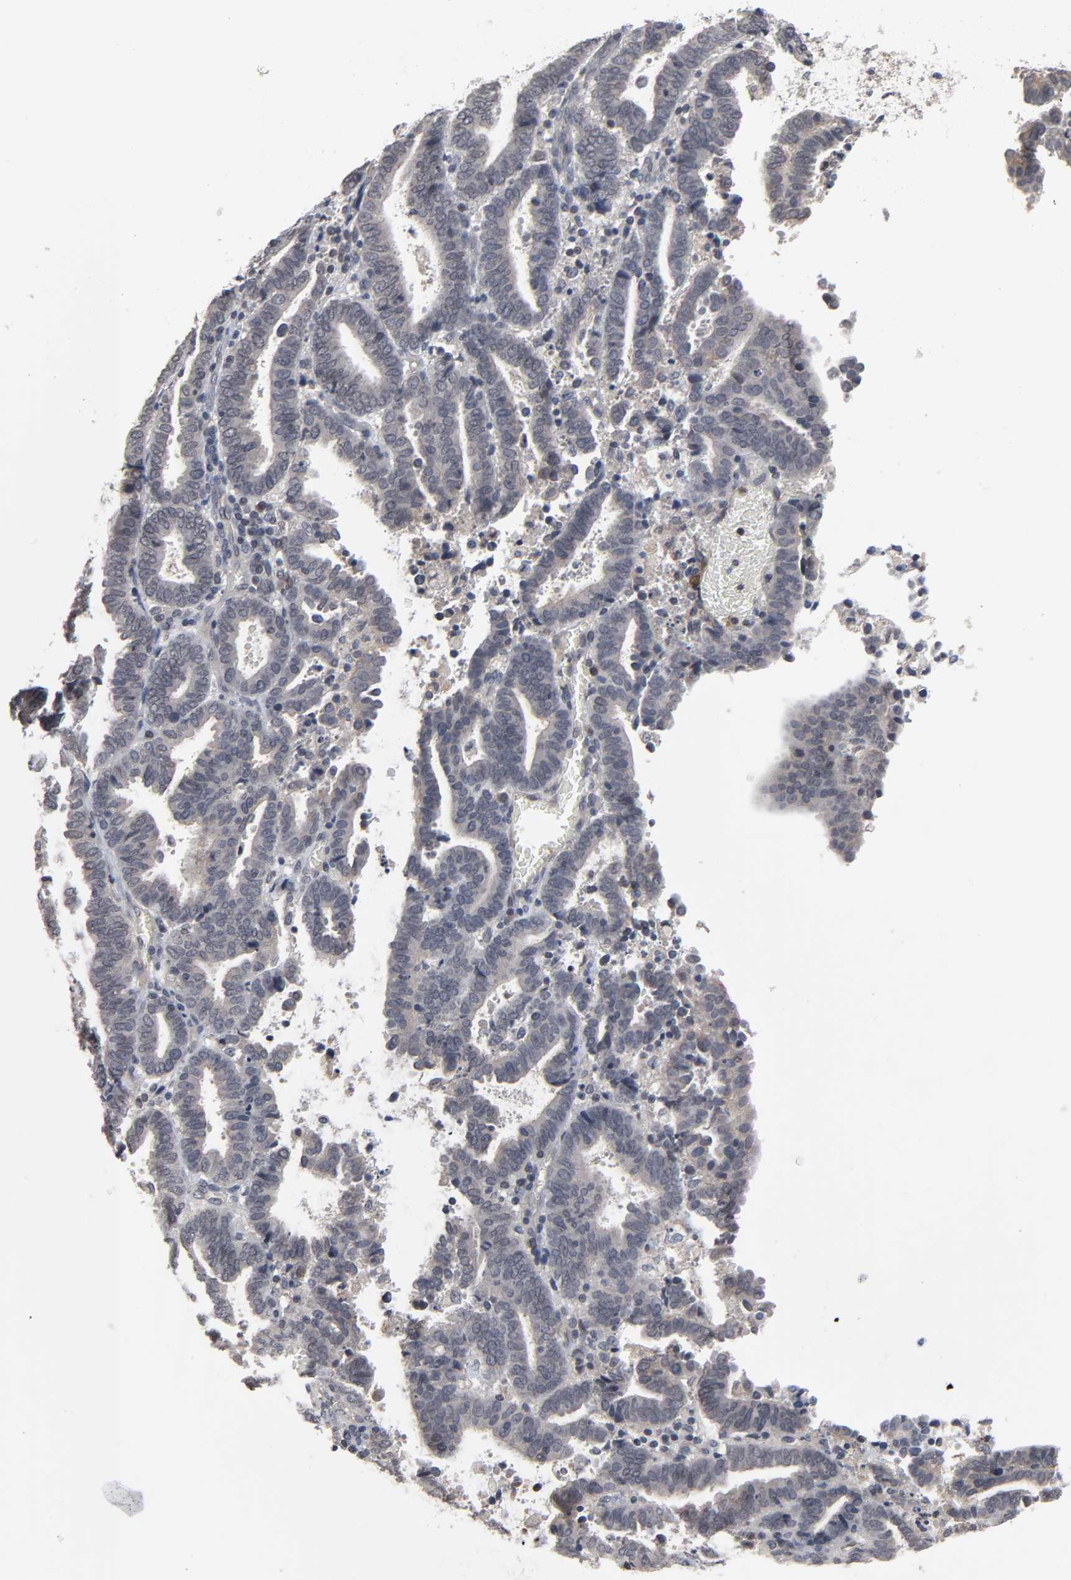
{"staining": {"intensity": "weak", "quantity": "25%-75%", "location": "cytoplasmic/membranous"}, "tissue": "endometrial cancer", "cell_type": "Tumor cells", "image_type": "cancer", "snomed": [{"axis": "morphology", "description": "Adenocarcinoma, NOS"}, {"axis": "topography", "description": "Uterus"}], "caption": "IHC micrograph of neoplastic tissue: human adenocarcinoma (endometrial) stained using immunohistochemistry (IHC) displays low levels of weak protein expression localized specifically in the cytoplasmic/membranous of tumor cells, appearing as a cytoplasmic/membranous brown color.", "gene": "CCDC175", "patient": {"sex": "female", "age": 83}}